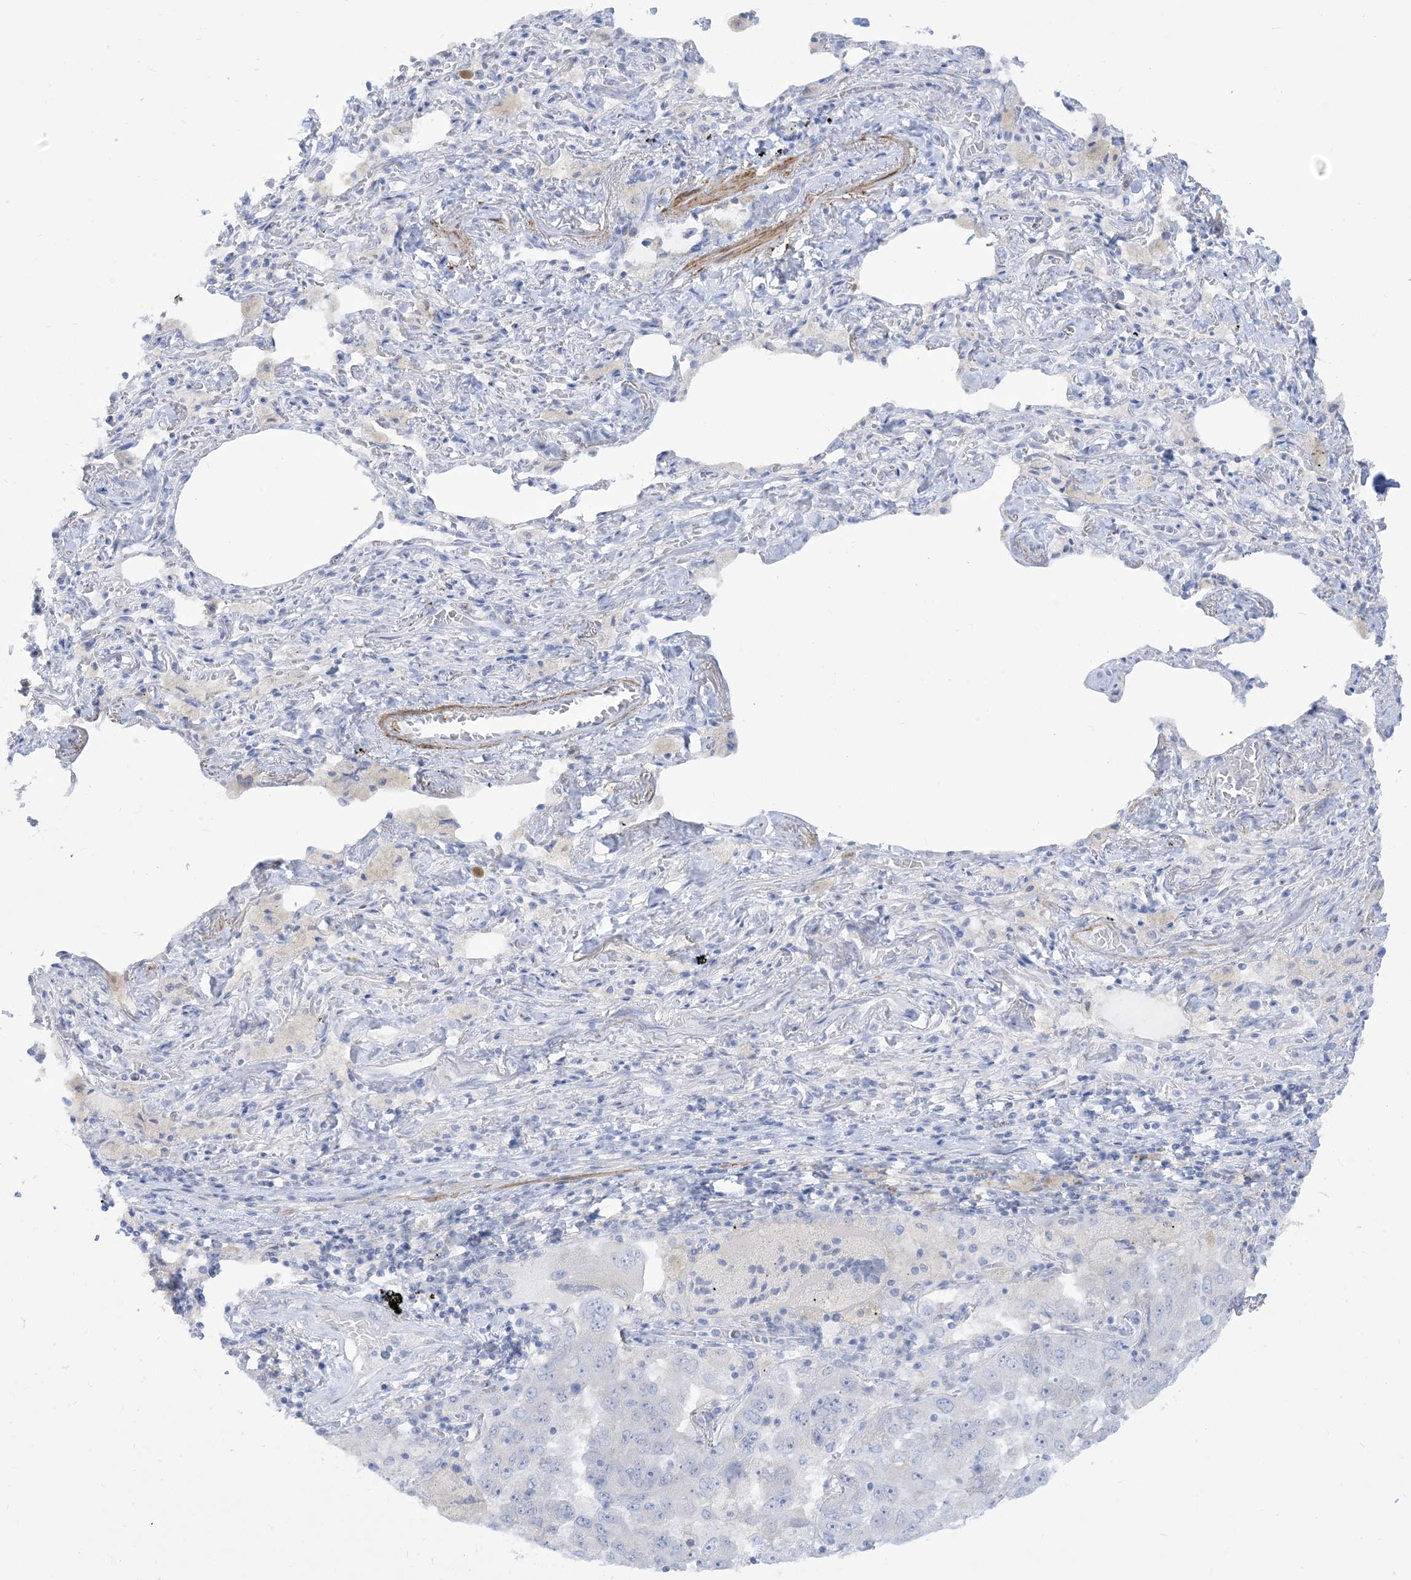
{"staining": {"intensity": "negative", "quantity": "none", "location": "none"}, "tissue": "lung cancer", "cell_type": "Tumor cells", "image_type": "cancer", "snomed": [{"axis": "morphology", "description": "Adenocarcinoma, NOS"}, {"axis": "topography", "description": "Lung"}], "caption": "The image shows no significant expression in tumor cells of lung adenocarcinoma.", "gene": "MARS2", "patient": {"sex": "female", "age": 51}}